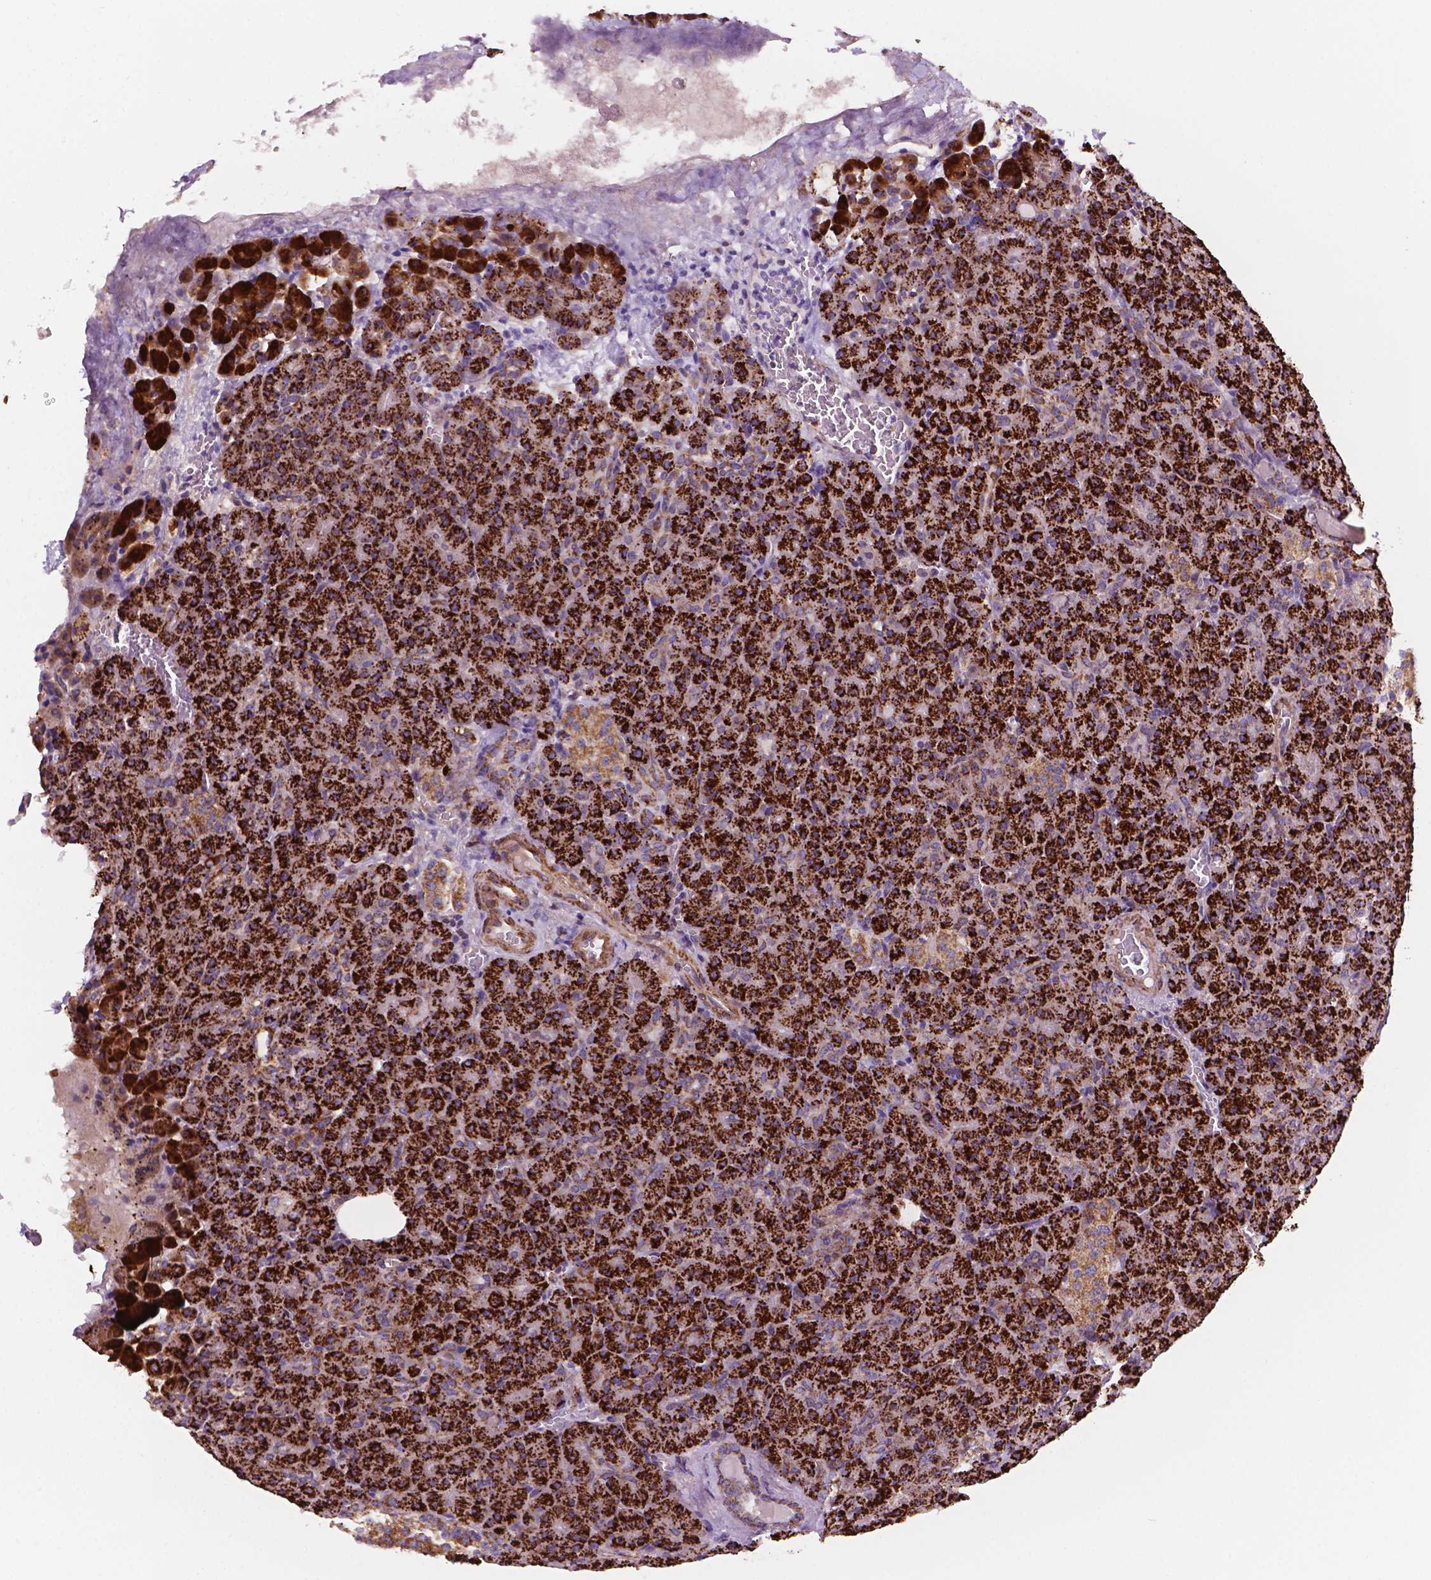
{"staining": {"intensity": "strong", "quantity": ">75%", "location": "cytoplasmic/membranous"}, "tissue": "pancreas", "cell_type": "Exocrine glandular cells", "image_type": "normal", "snomed": [{"axis": "morphology", "description": "Normal tissue, NOS"}, {"axis": "topography", "description": "Pancreas"}], "caption": "Pancreas stained with a brown dye demonstrates strong cytoplasmic/membranous positive expression in approximately >75% of exocrine glandular cells.", "gene": "GEMIN4", "patient": {"sex": "female", "age": 74}}